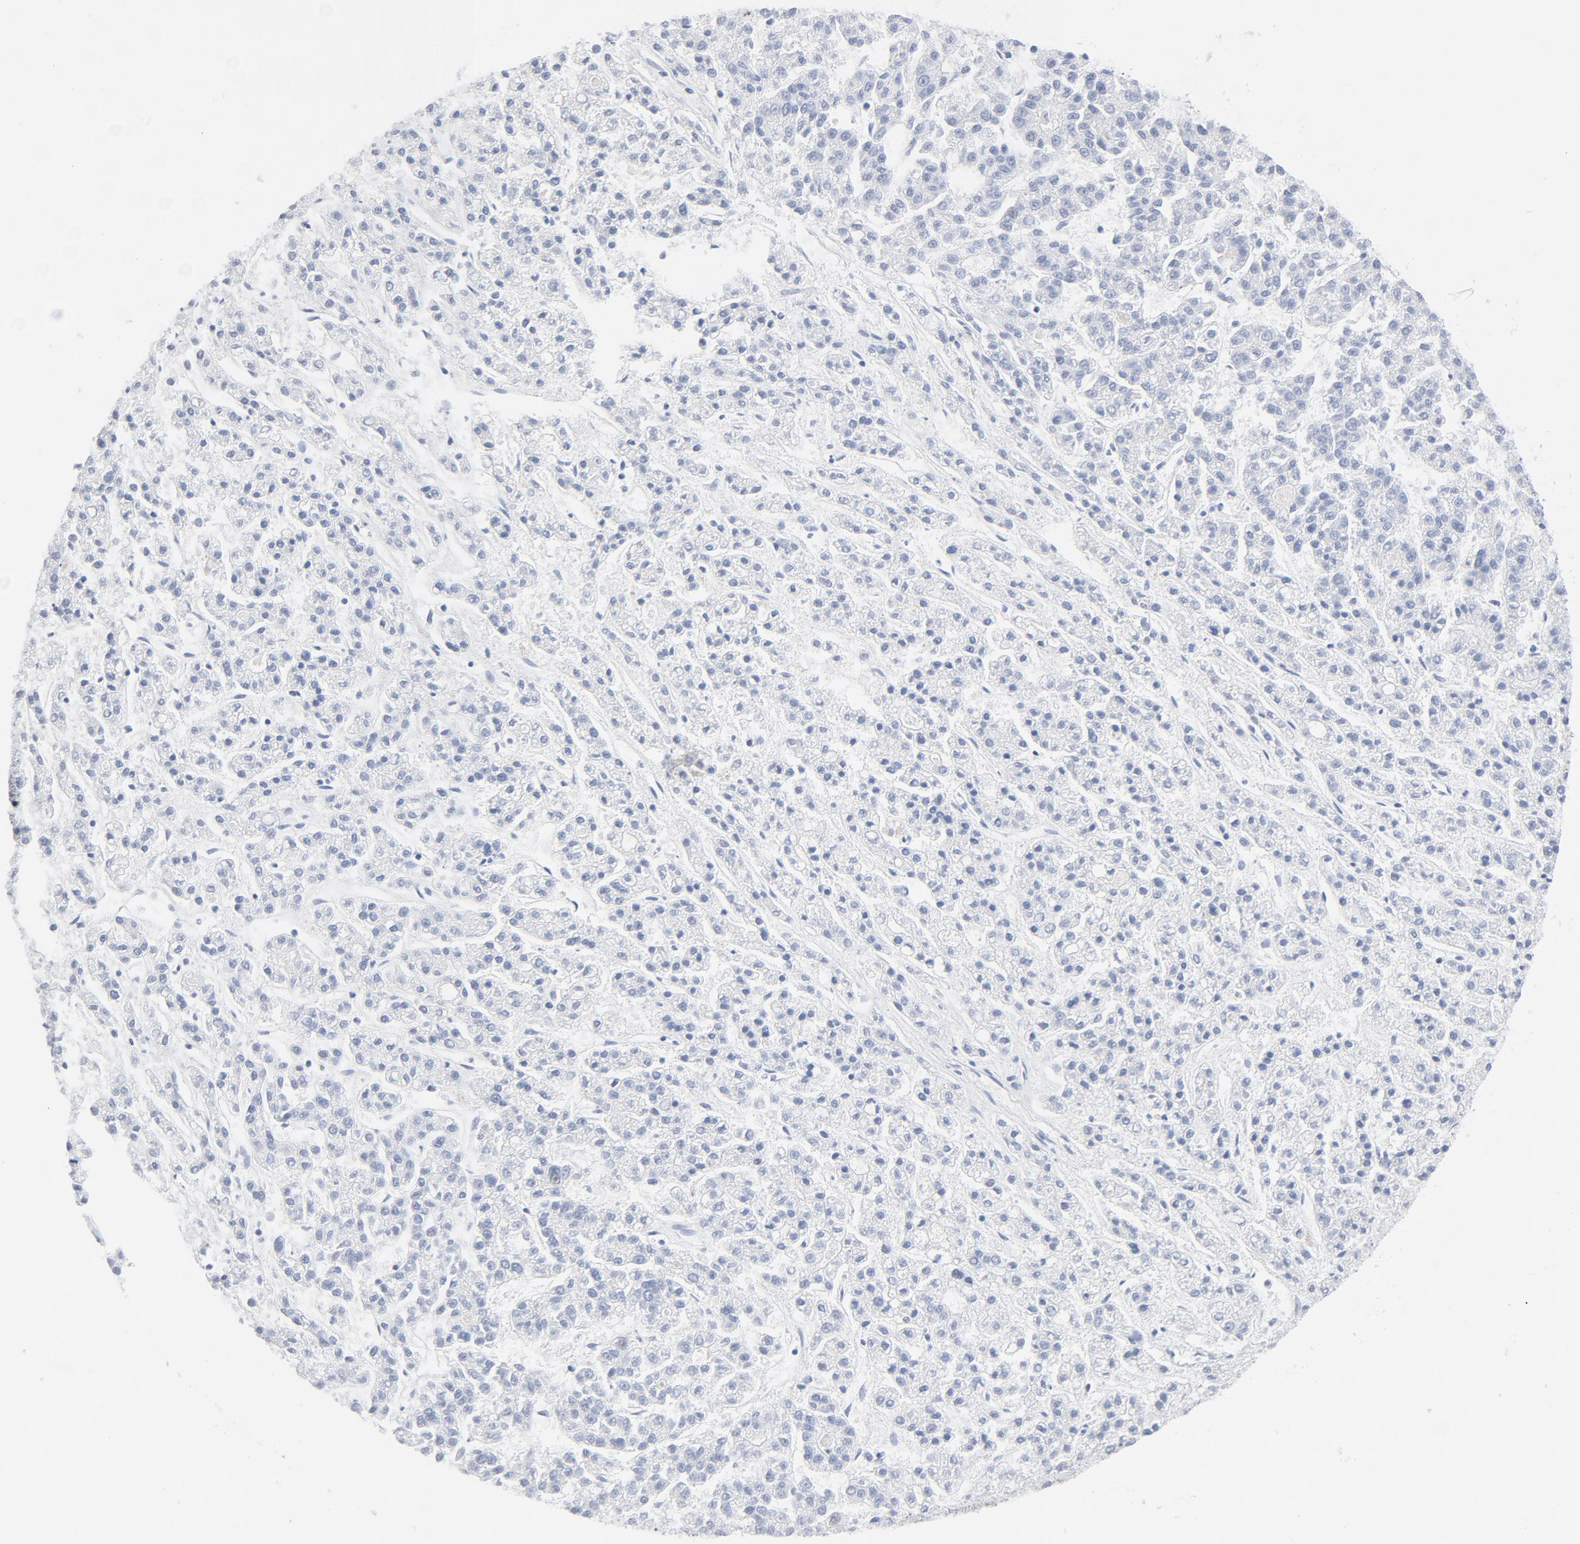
{"staining": {"intensity": "negative", "quantity": "none", "location": "none"}, "tissue": "liver cancer", "cell_type": "Tumor cells", "image_type": "cancer", "snomed": [{"axis": "morphology", "description": "Carcinoma, Hepatocellular, NOS"}, {"axis": "topography", "description": "Liver"}], "caption": "This is an immunohistochemistry (IHC) photomicrograph of human liver hepatocellular carcinoma. There is no positivity in tumor cells.", "gene": "ATF2", "patient": {"sex": "male", "age": 70}}